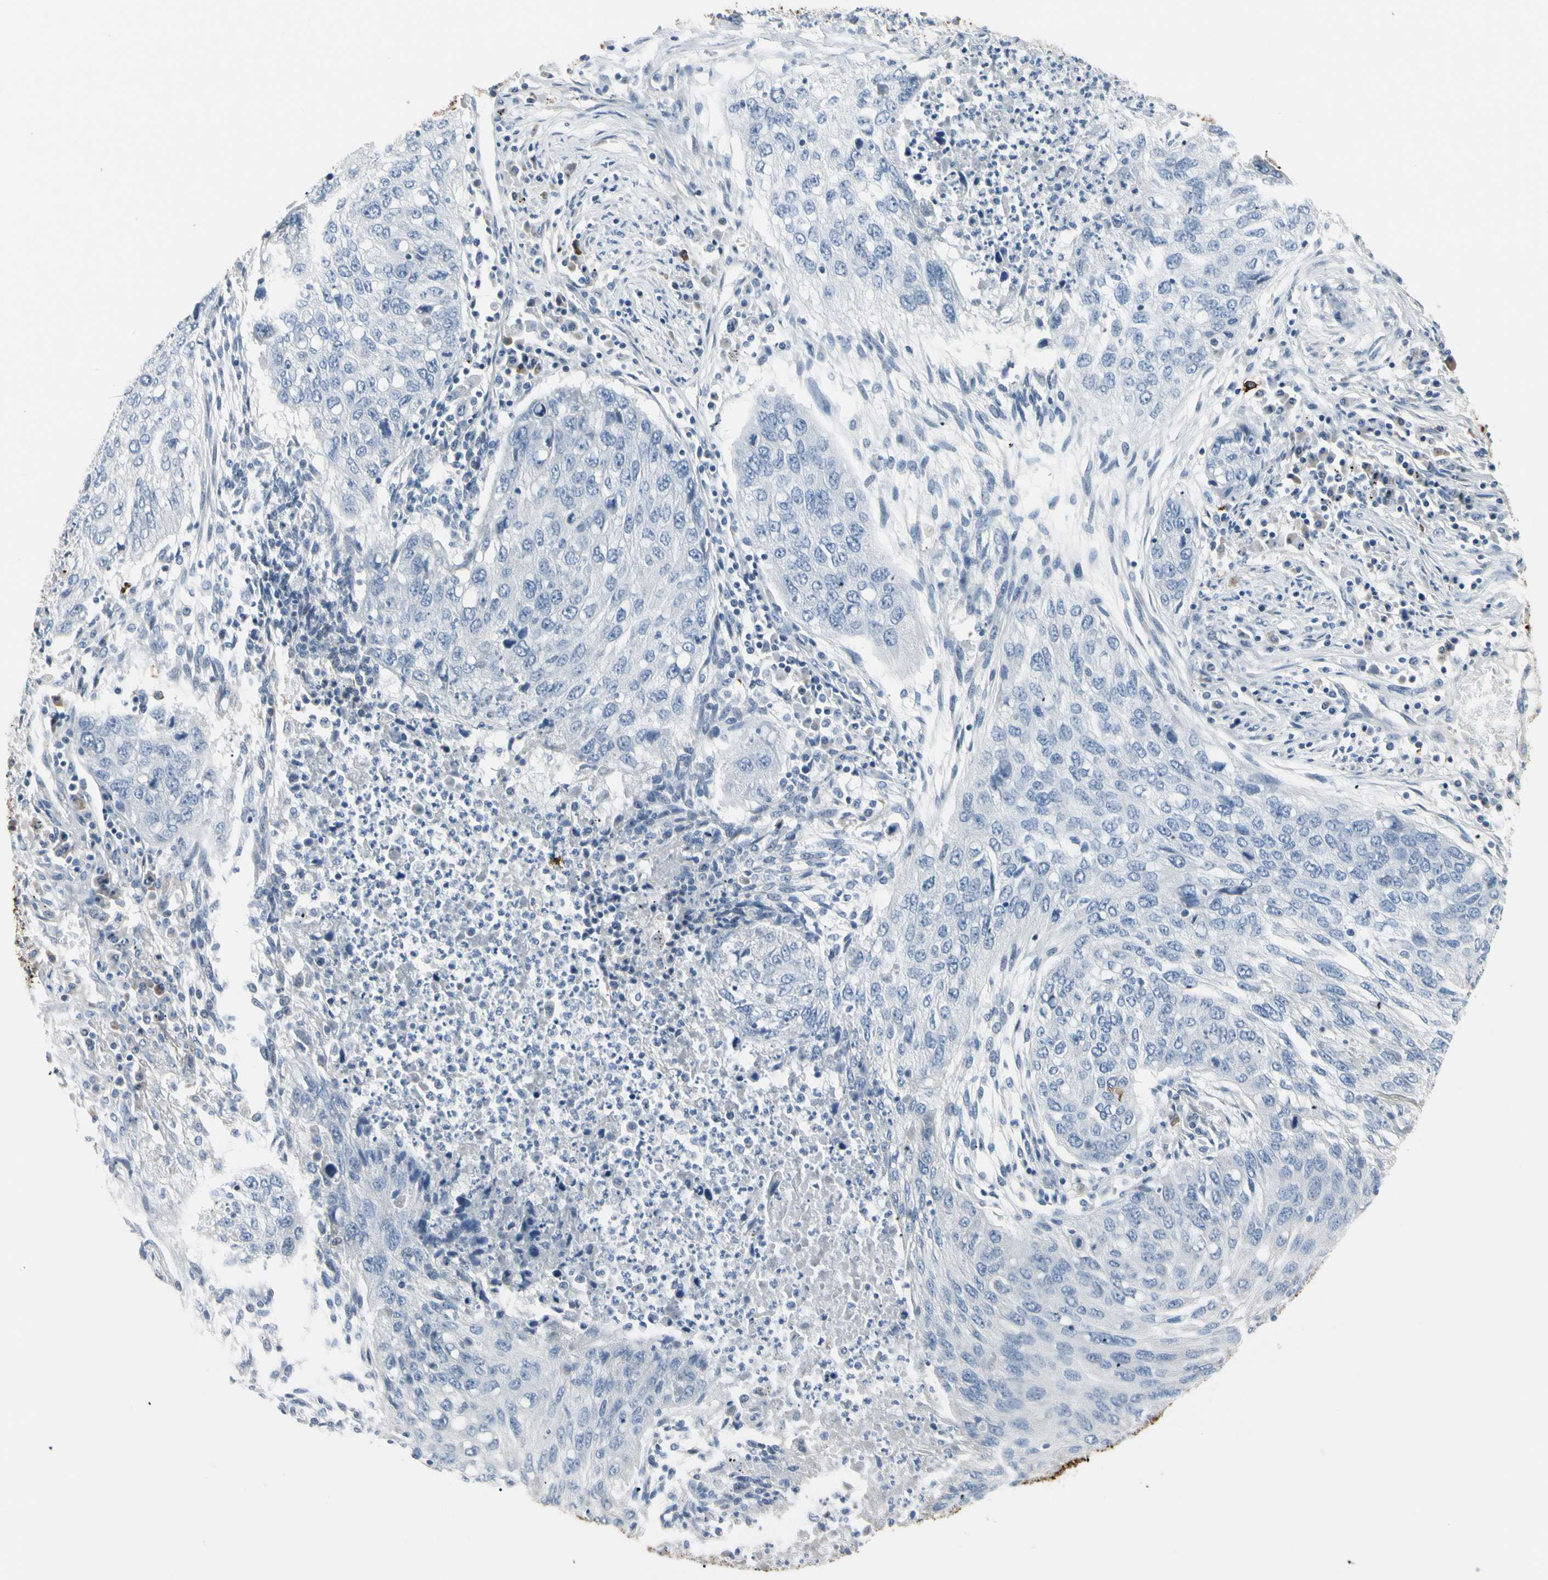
{"staining": {"intensity": "negative", "quantity": "none", "location": "none"}, "tissue": "lung cancer", "cell_type": "Tumor cells", "image_type": "cancer", "snomed": [{"axis": "morphology", "description": "Squamous cell carcinoma, NOS"}, {"axis": "topography", "description": "Lung"}], "caption": "Lung cancer (squamous cell carcinoma) was stained to show a protein in brown. There is no significant positivity in tumor cells.", "gene": "PIGR", "patient": {"sex": "female", "age": 63}}